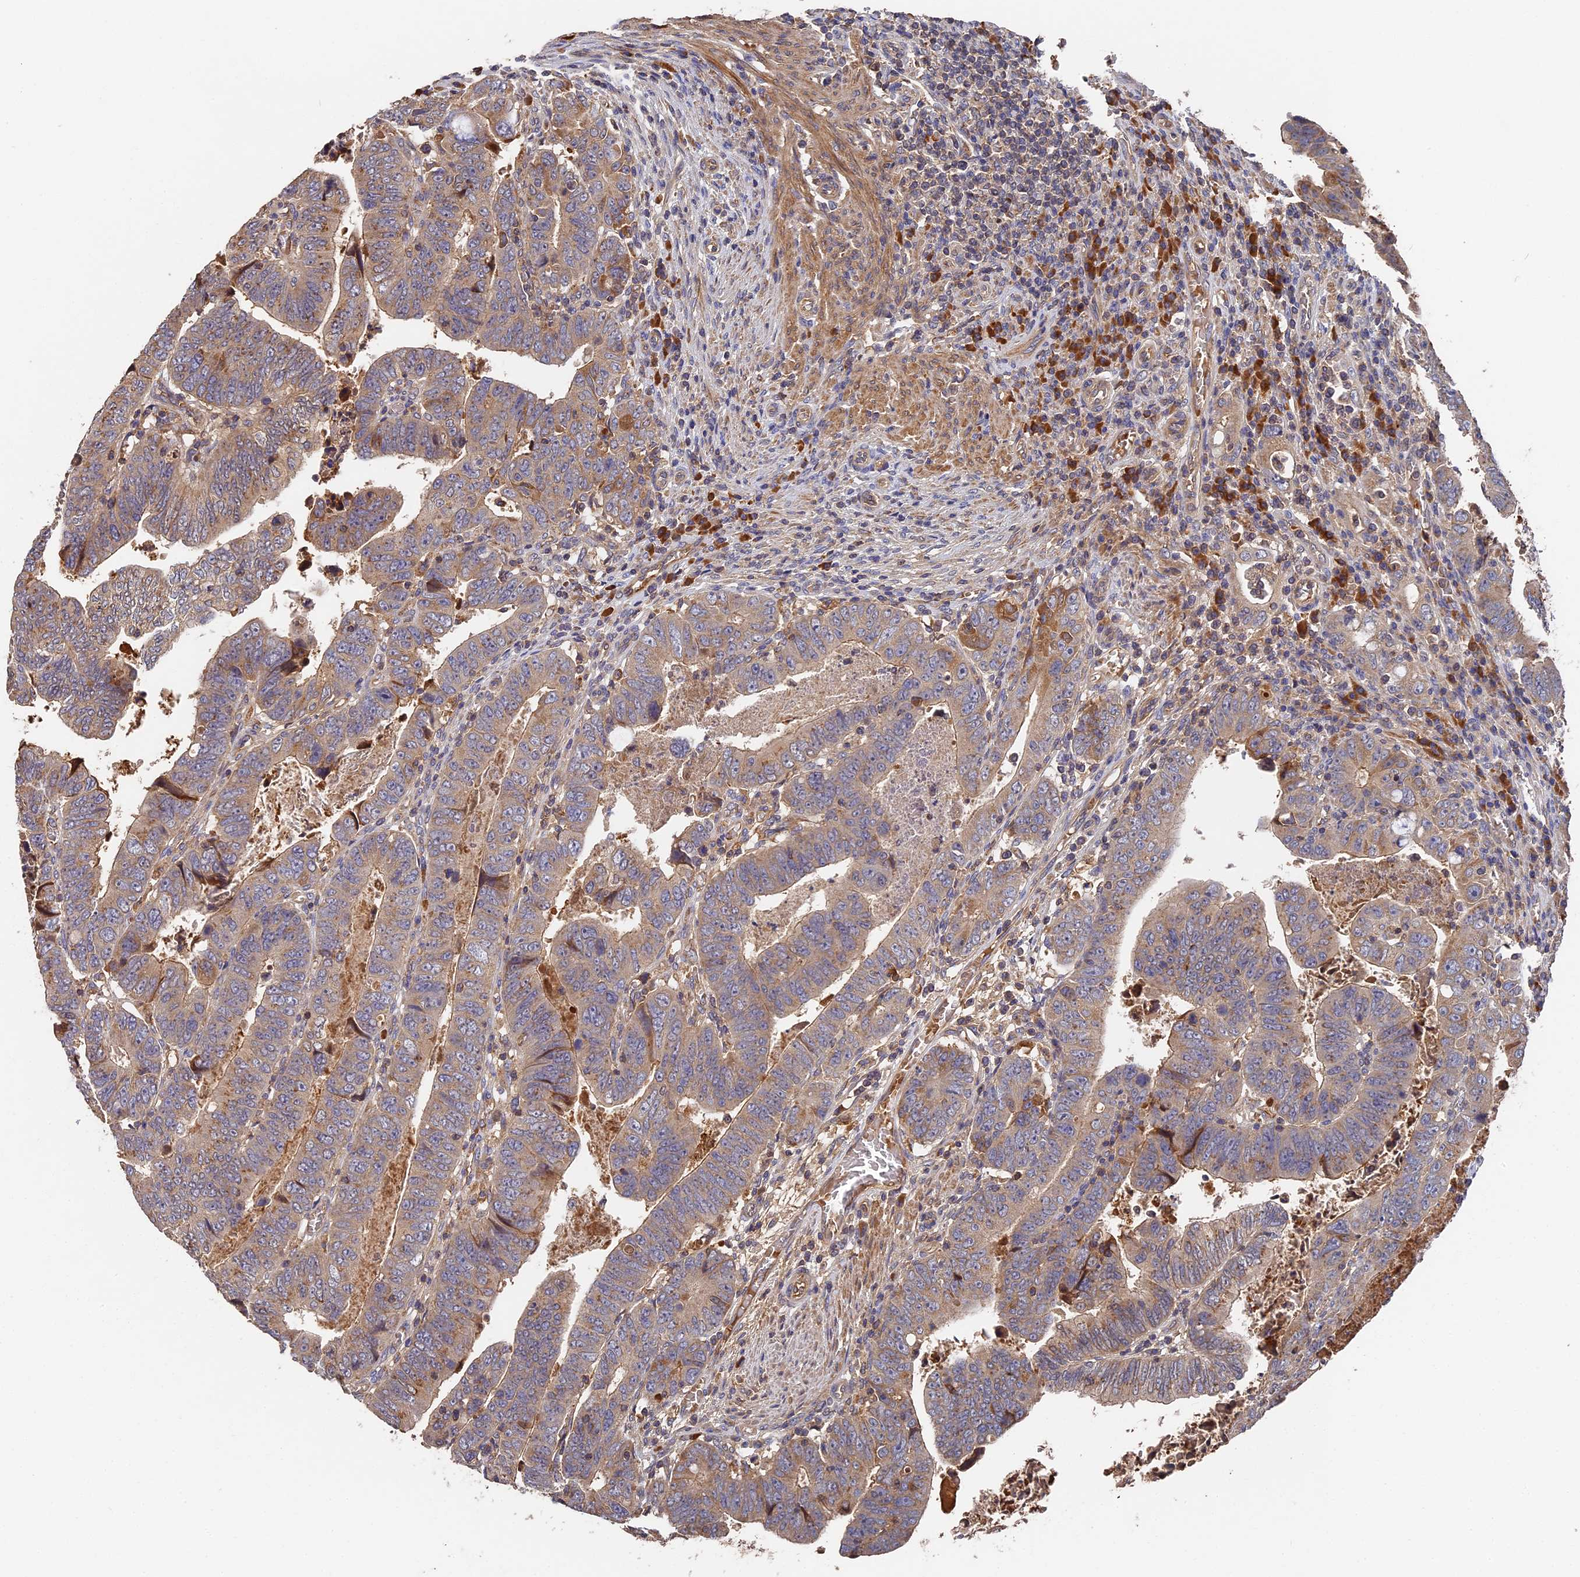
{"staining": {"intensity": "moderate", "quantity": ">75%", "location": "cytoplasmic/membranous"}, "tissue": "colorectal cancer", "cell_type": "Tumor cells", "image_type": "cancer", "snomed": [{"axis": "morphology", "description": "Normal tissue, NOS"}, {"axis": "morphology", "description": "Adenocarcinoma, NOS"}, {"axis": "topography", "description": "Rectum"}], "caption": "A photomicrograph showing moderate cytoplasmic/membranous staining in approximately >75% of tumor cells in adenocarcinoma (colorectal), as visualized by brown immunohistochemical staining.", "gene": "DHRS11", "patient": {"sex": "female", "age": 65}}